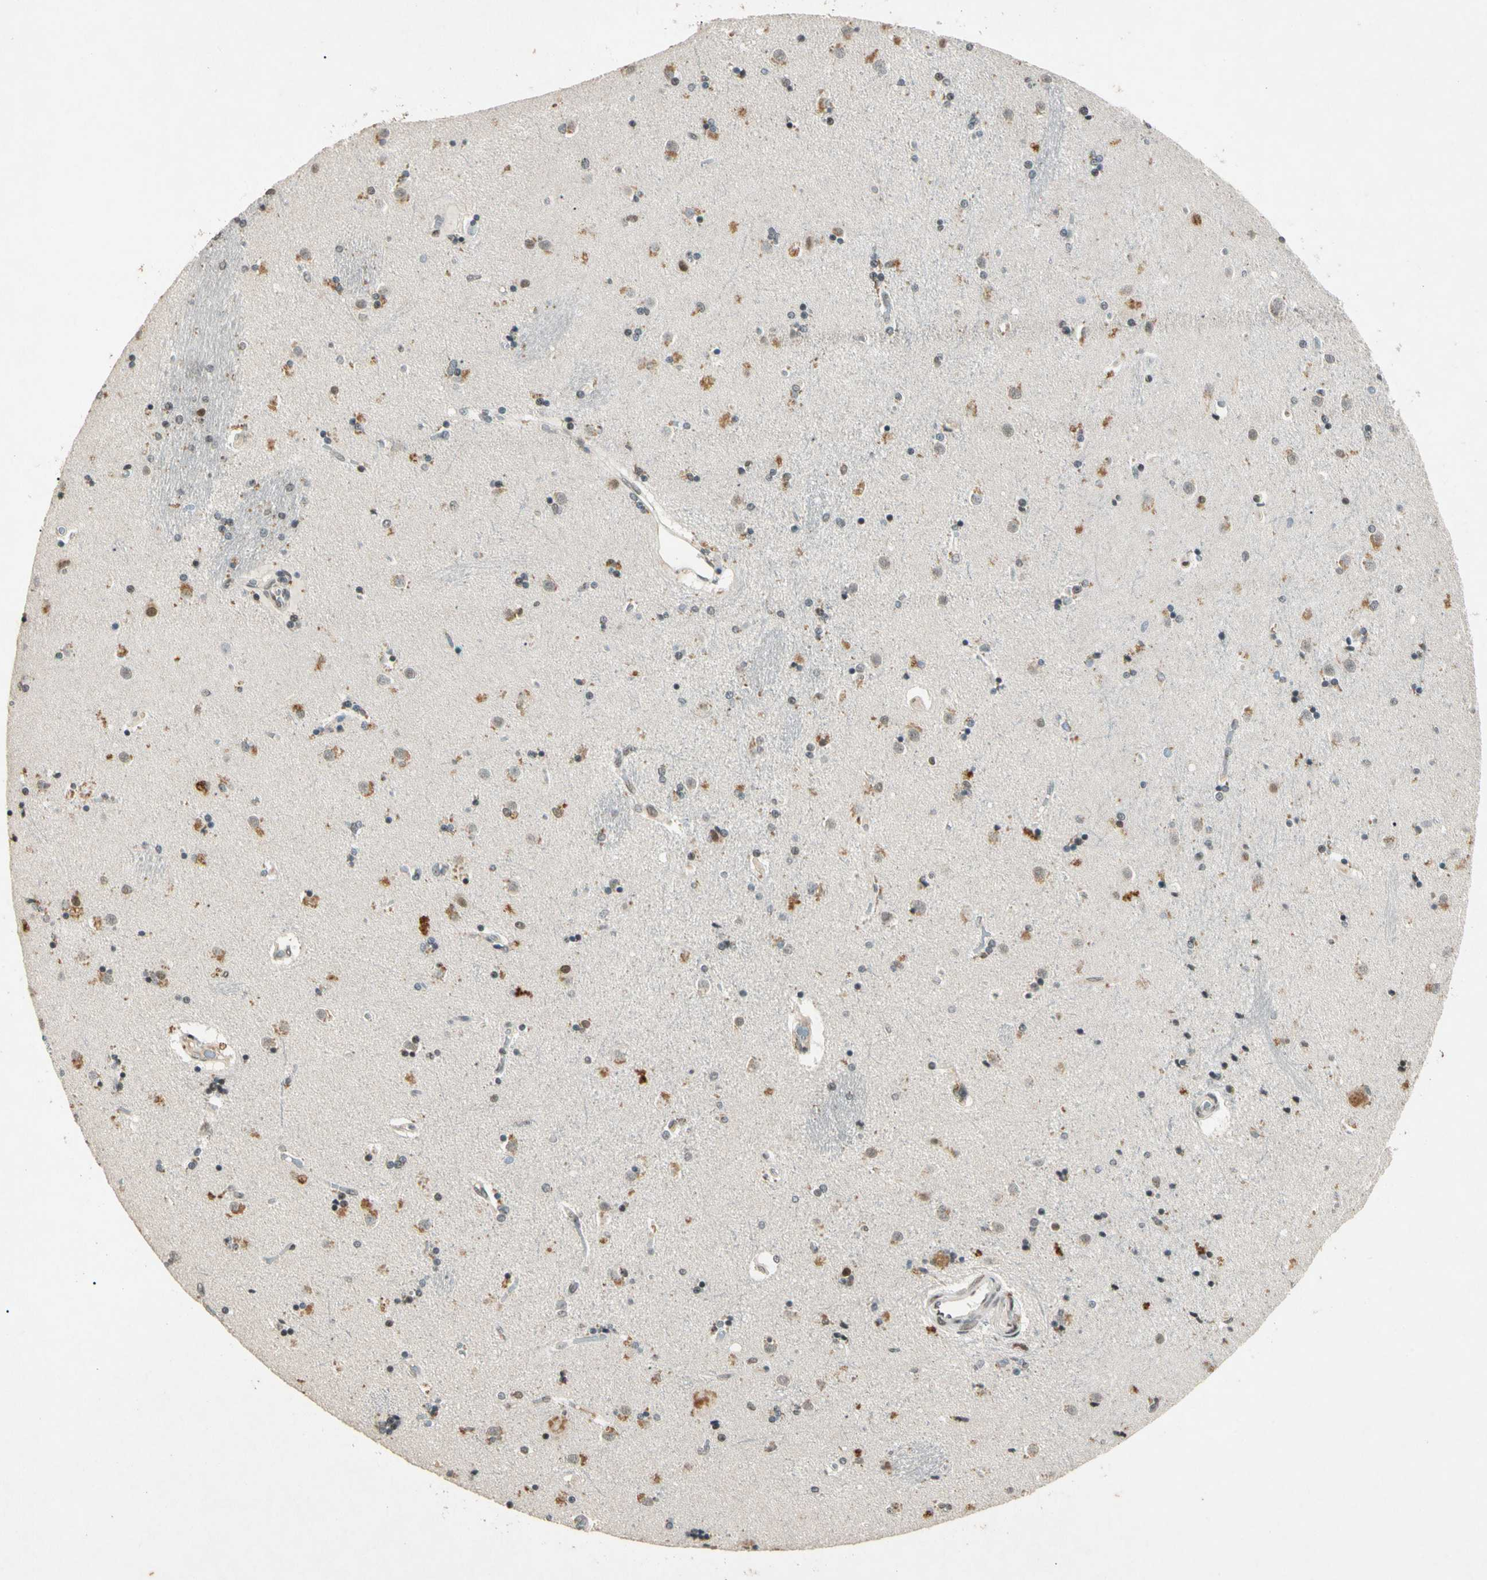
{"staining": {"intensity": "weak", "quantity": "25%-75%", "location": "nuclear"}, "tissue": "caudate", "cell_type": "Glial cells", "image_type": "normal", "snomed": [{"axis": "morphology", "description": "Normal tissue, NOS"}, {"axis": "topography", "description": "Lateral ventricle wall"}], "caption": "Protein expression analysis of benign human caudate reveals weak nuclear staining in about 25%-75% of glial cells.", "gene": "ZBTB4", "patient": {"sex": "female", "age": 54}}